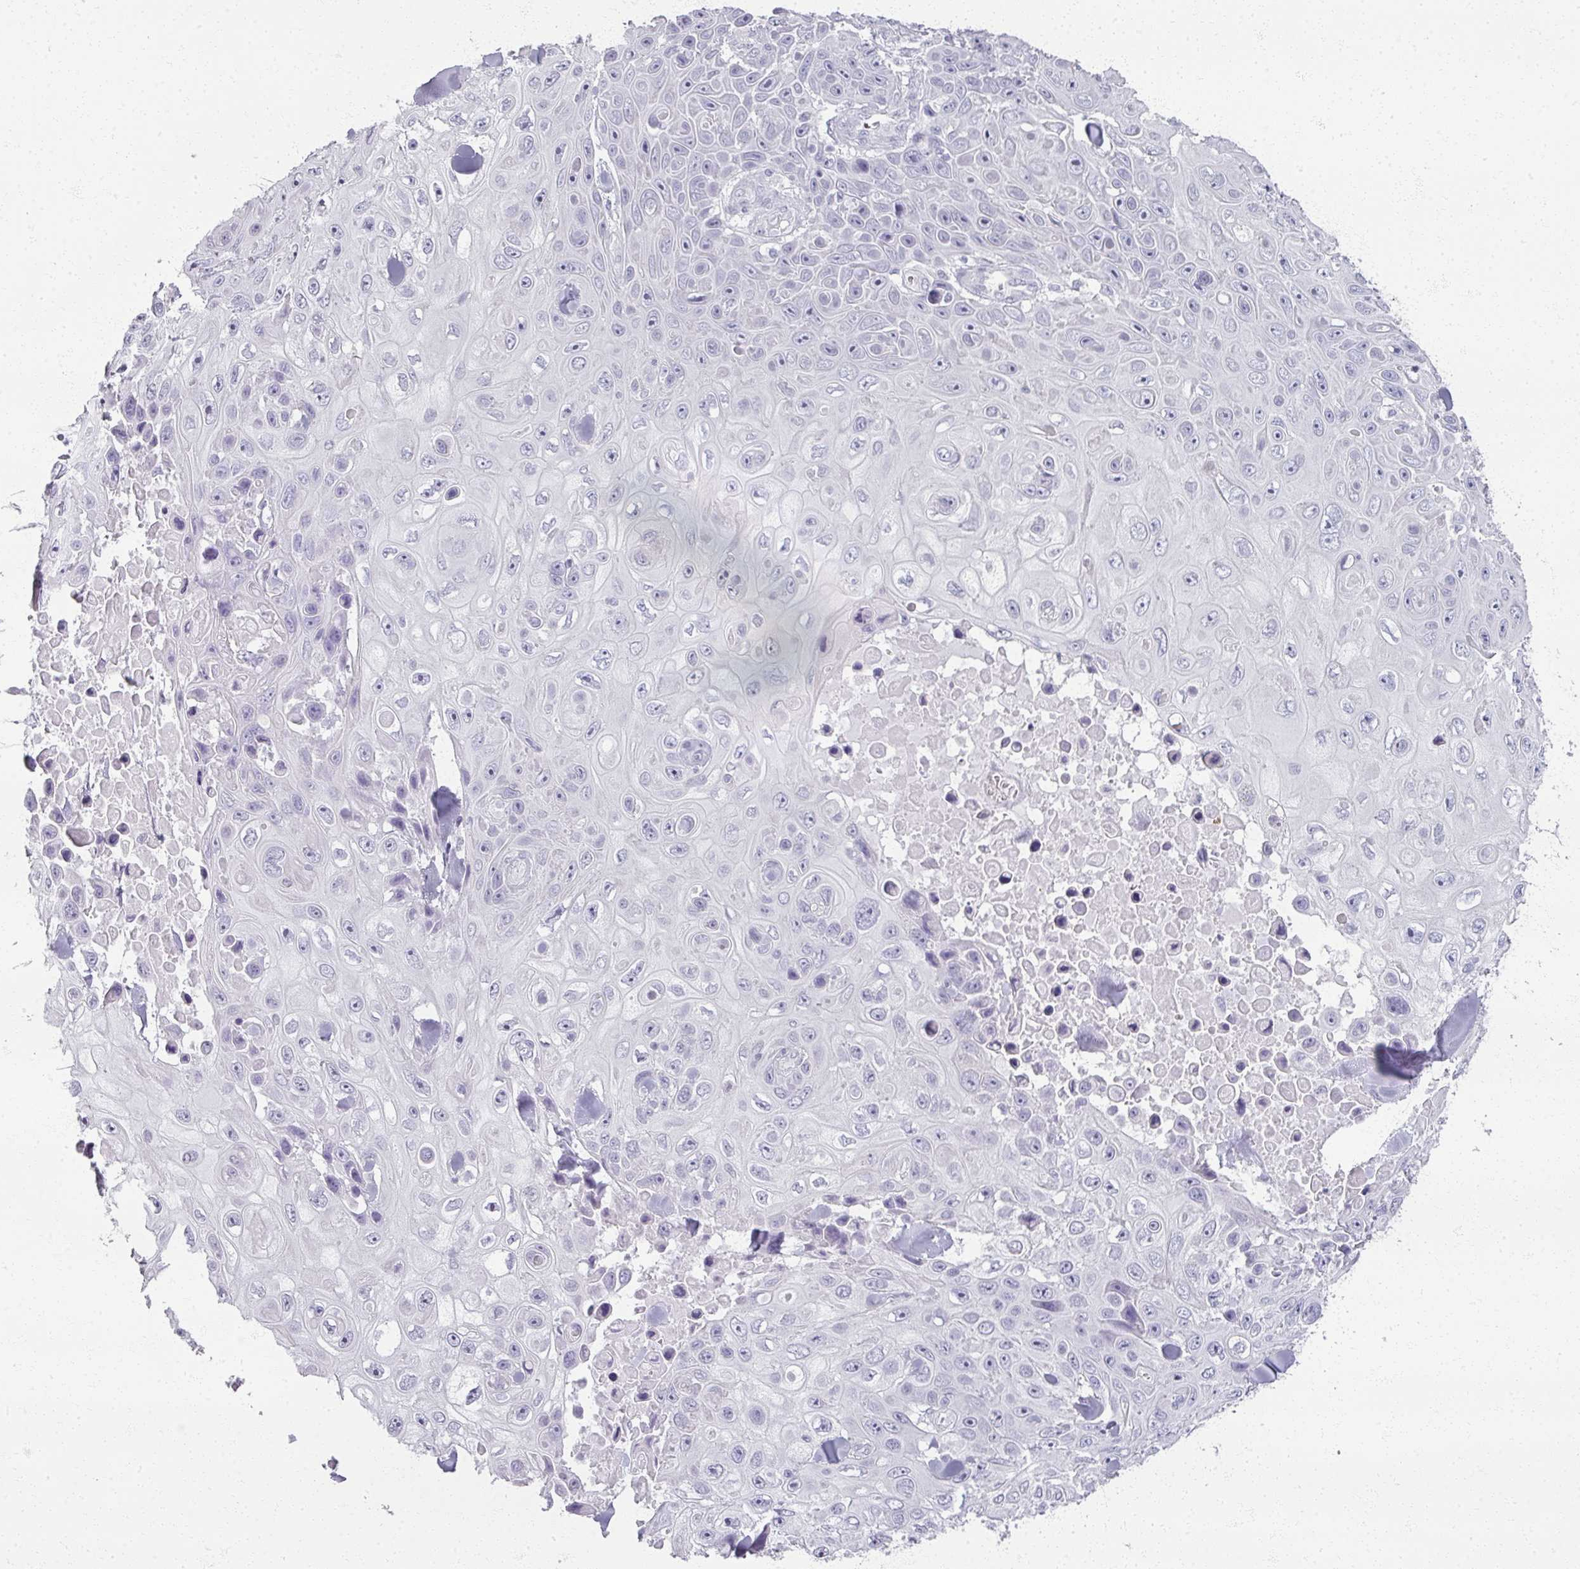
{"staining": {"intensity": "negative", "quantity": "none", "location": "none"}, "tissue": "skin cancer", "cell_type": "Tumor cells", "image_type": "cancer", "snomed": [{"axis": "morphology", "description": "Squamous cell carcinoma, NOS"}, {"axis": "topography", "description": "Skin"}], "caption": "Image shows no protein staining in tumor cells of skin cancer tissue. (IHC, brightfield microscopy, high magnification).", "gene": "RFPL2", "patient": {"sex": "male", "age": 82}}